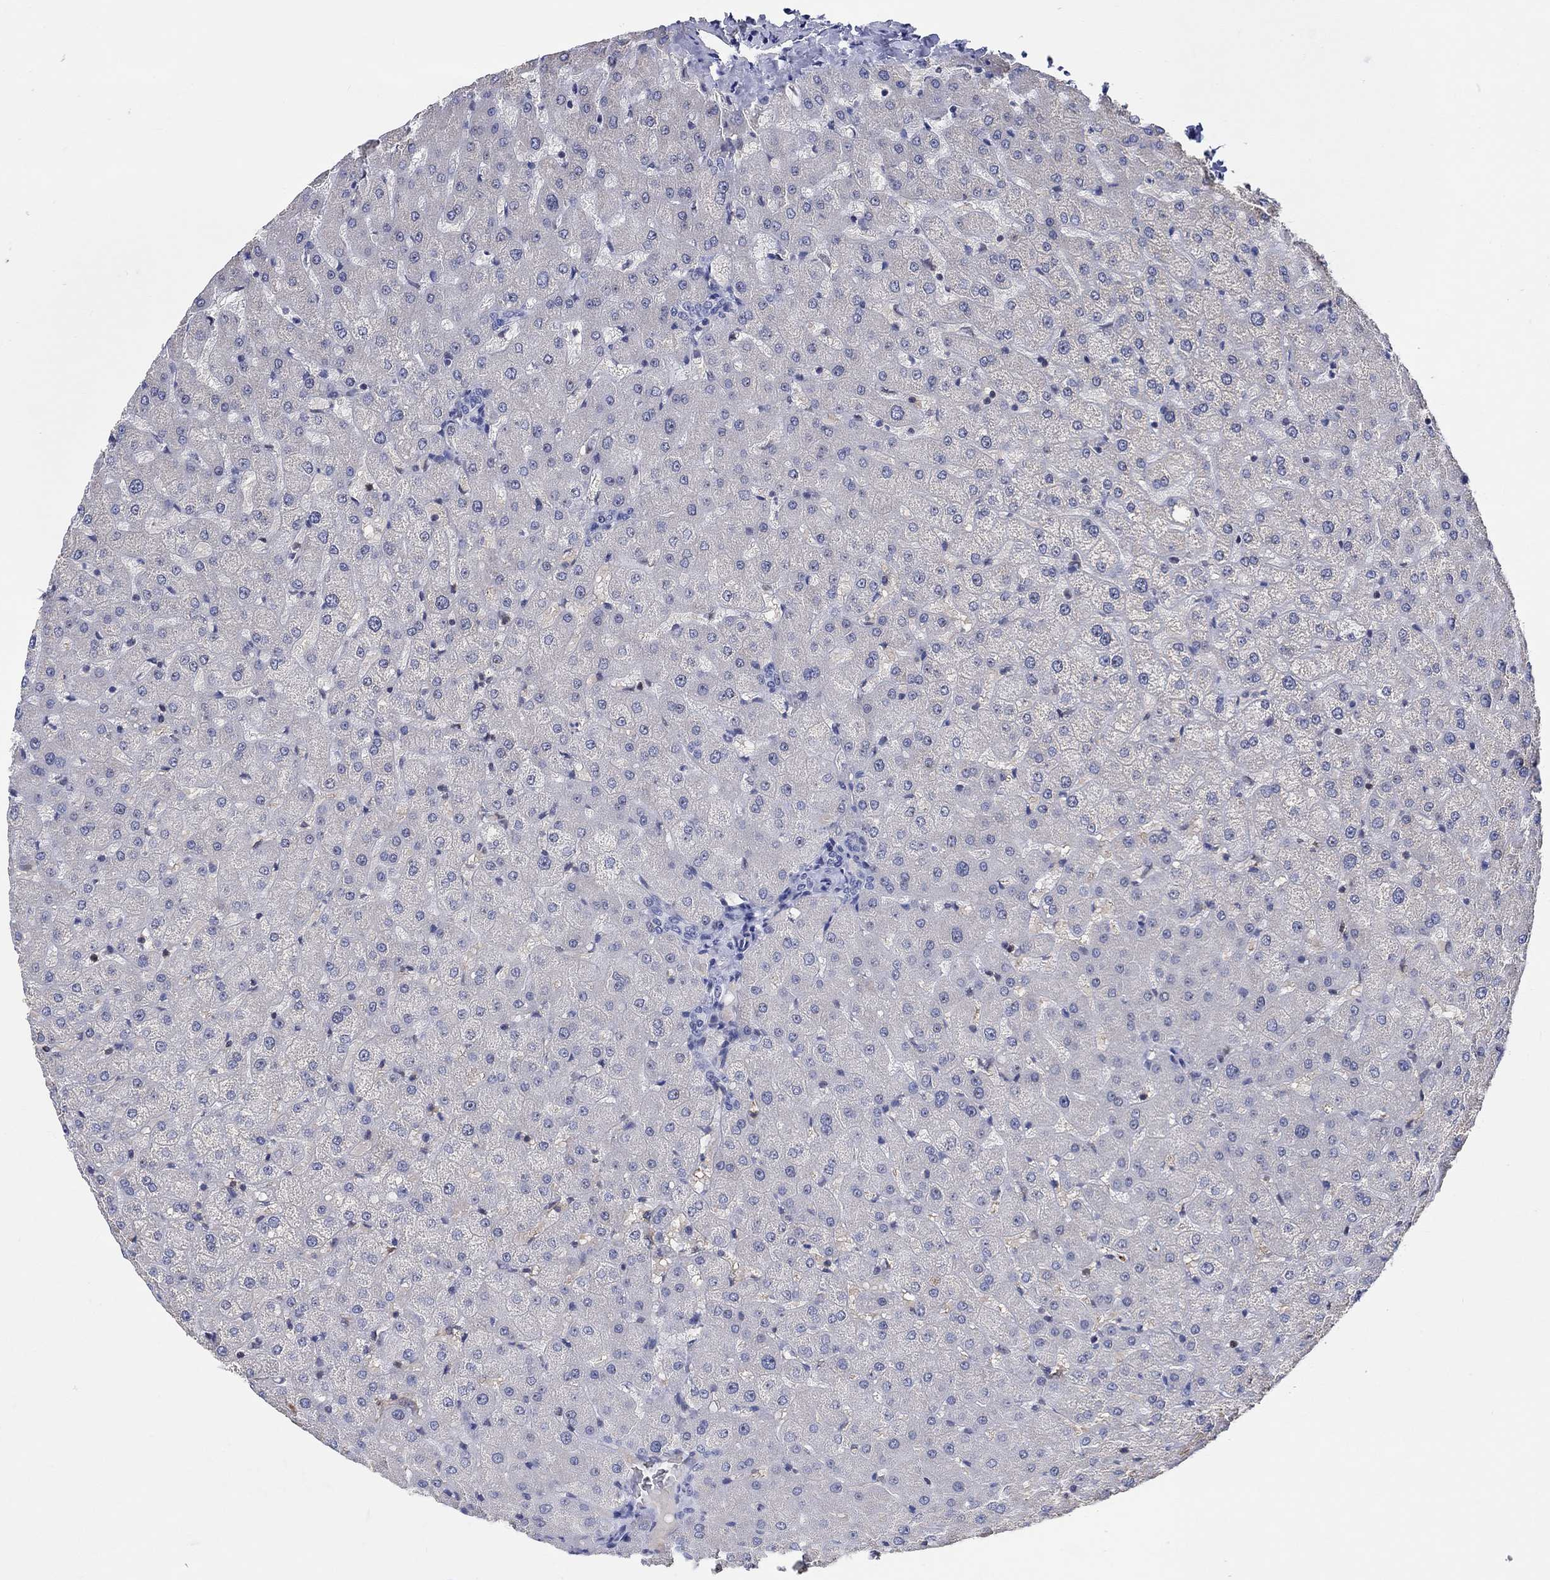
{"staining": {"intensity": "negative", "quantity": "none", "location": "none"}, "tissue": "liver", "cell_type": "Cholangiocytes", "image_type": "normal", "snomed": [{"axis": "morphology", "description": "Normal tissue, NOS"}, {"axis": "topography", "description": "Liver"}], "caption": "Immunohistochemistry (IHC) of unremarkable liver exhibits no staining in cholangiocytes. (DAB (3,3'-diaminobenzidine) immunohistochemistry (IHC) with hematoxylin counter stain).", "gene": "ZNF446", "patient": {"sex": "female", "age": 50}}